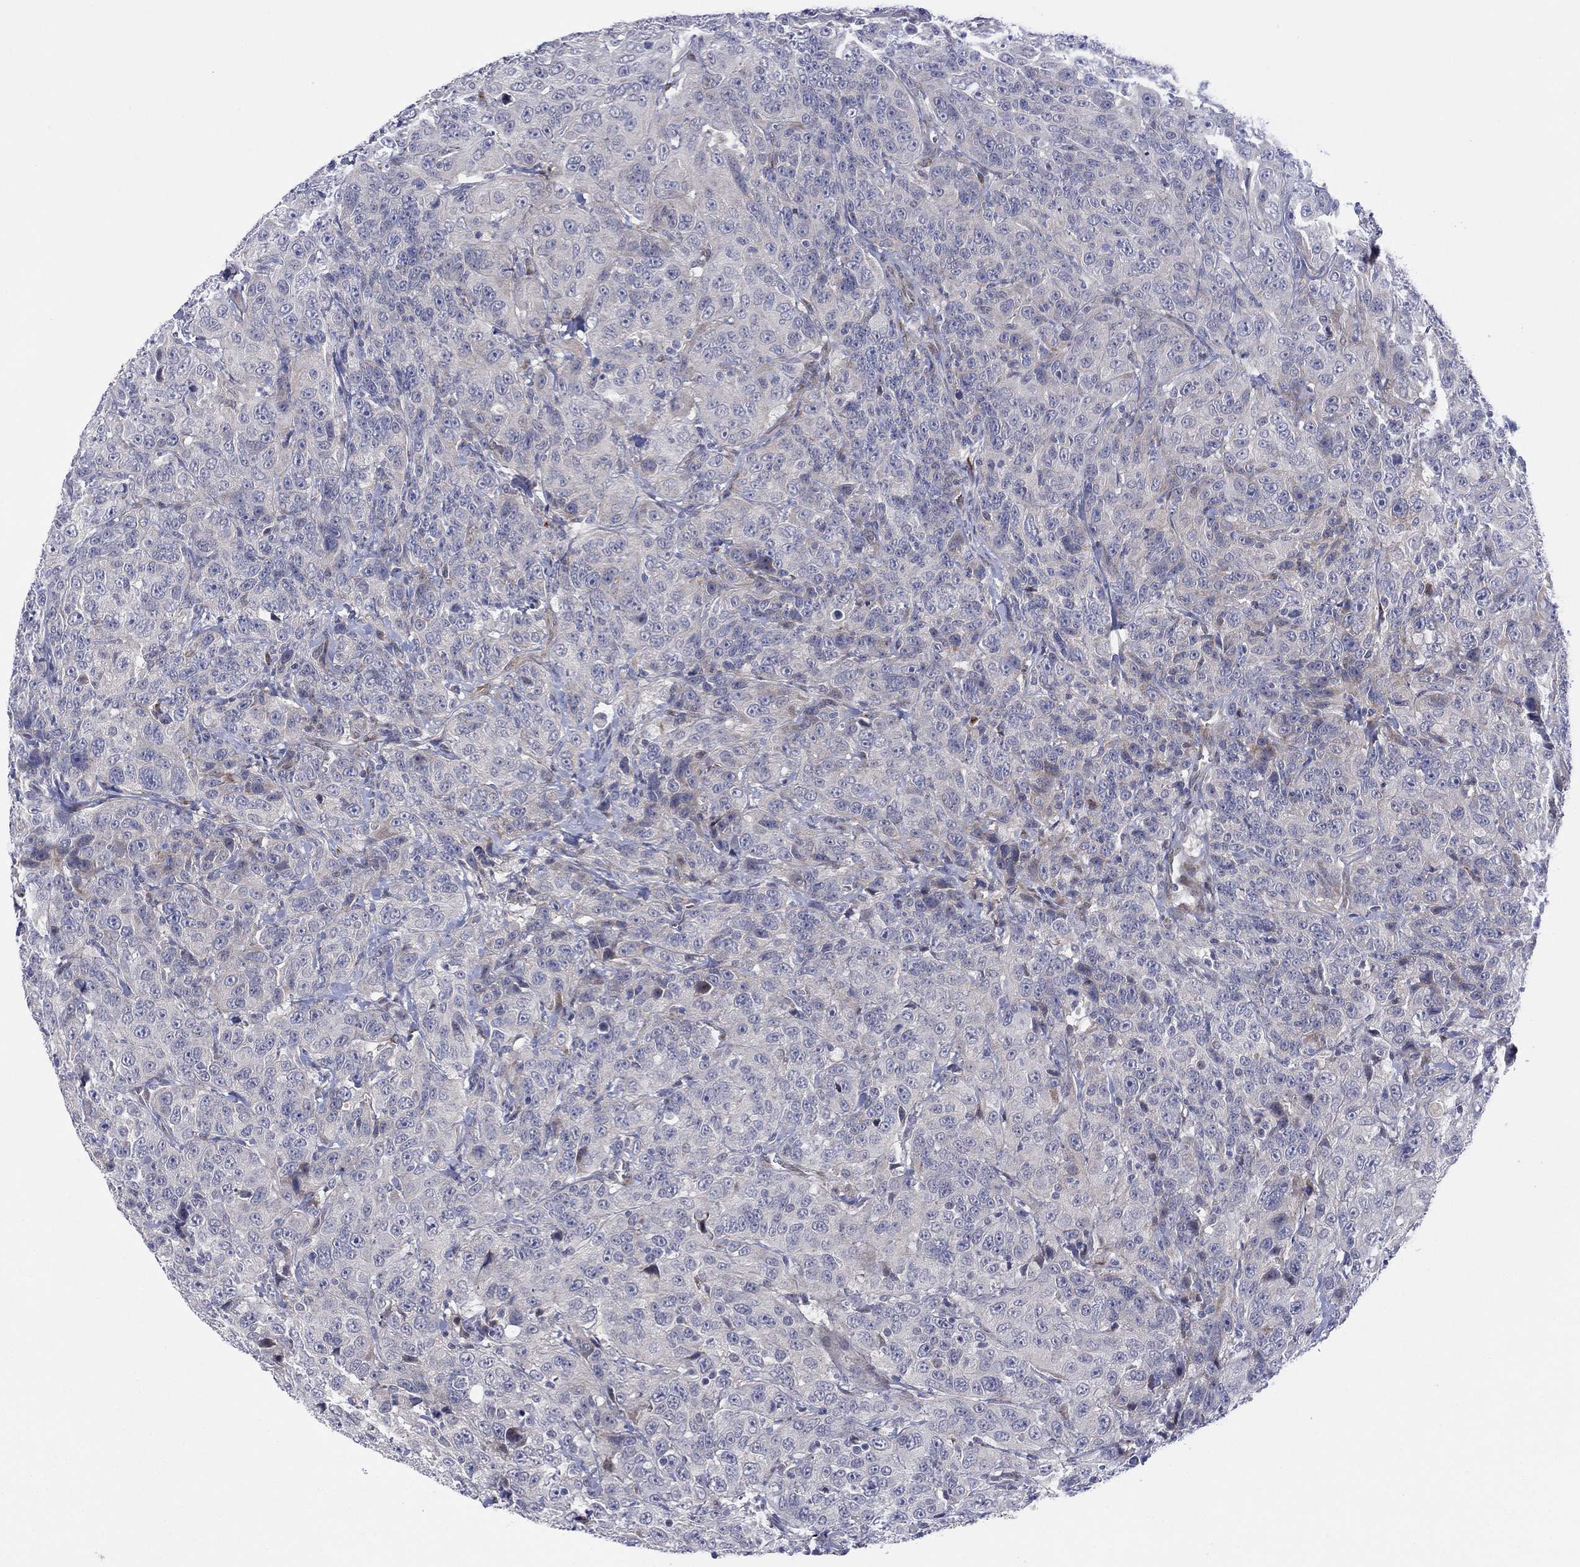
{"staining": {"intensity": "negative", "quantity": "none", "location": "none"}, "tissue": "urothelial cancer", "cell_type": "Tumor cells", "image_type": "cancer", "snomed": [{"axis": "morphology", "description": "Urothelial carcinoma, NOS"}, {"axis": "morphology", "description": "Urothelial carcinoma, High grade"}, {"axis": "topography", "description": "Urinary bladder"}], "caption": "A high-resolution micrograph shows immunohistochemistry staining of transitional cell carcinoma, which displays no significant positivity in tumor cells.", "gene": "TTC21B", "patient": {"sex": "female", "age": 73}}